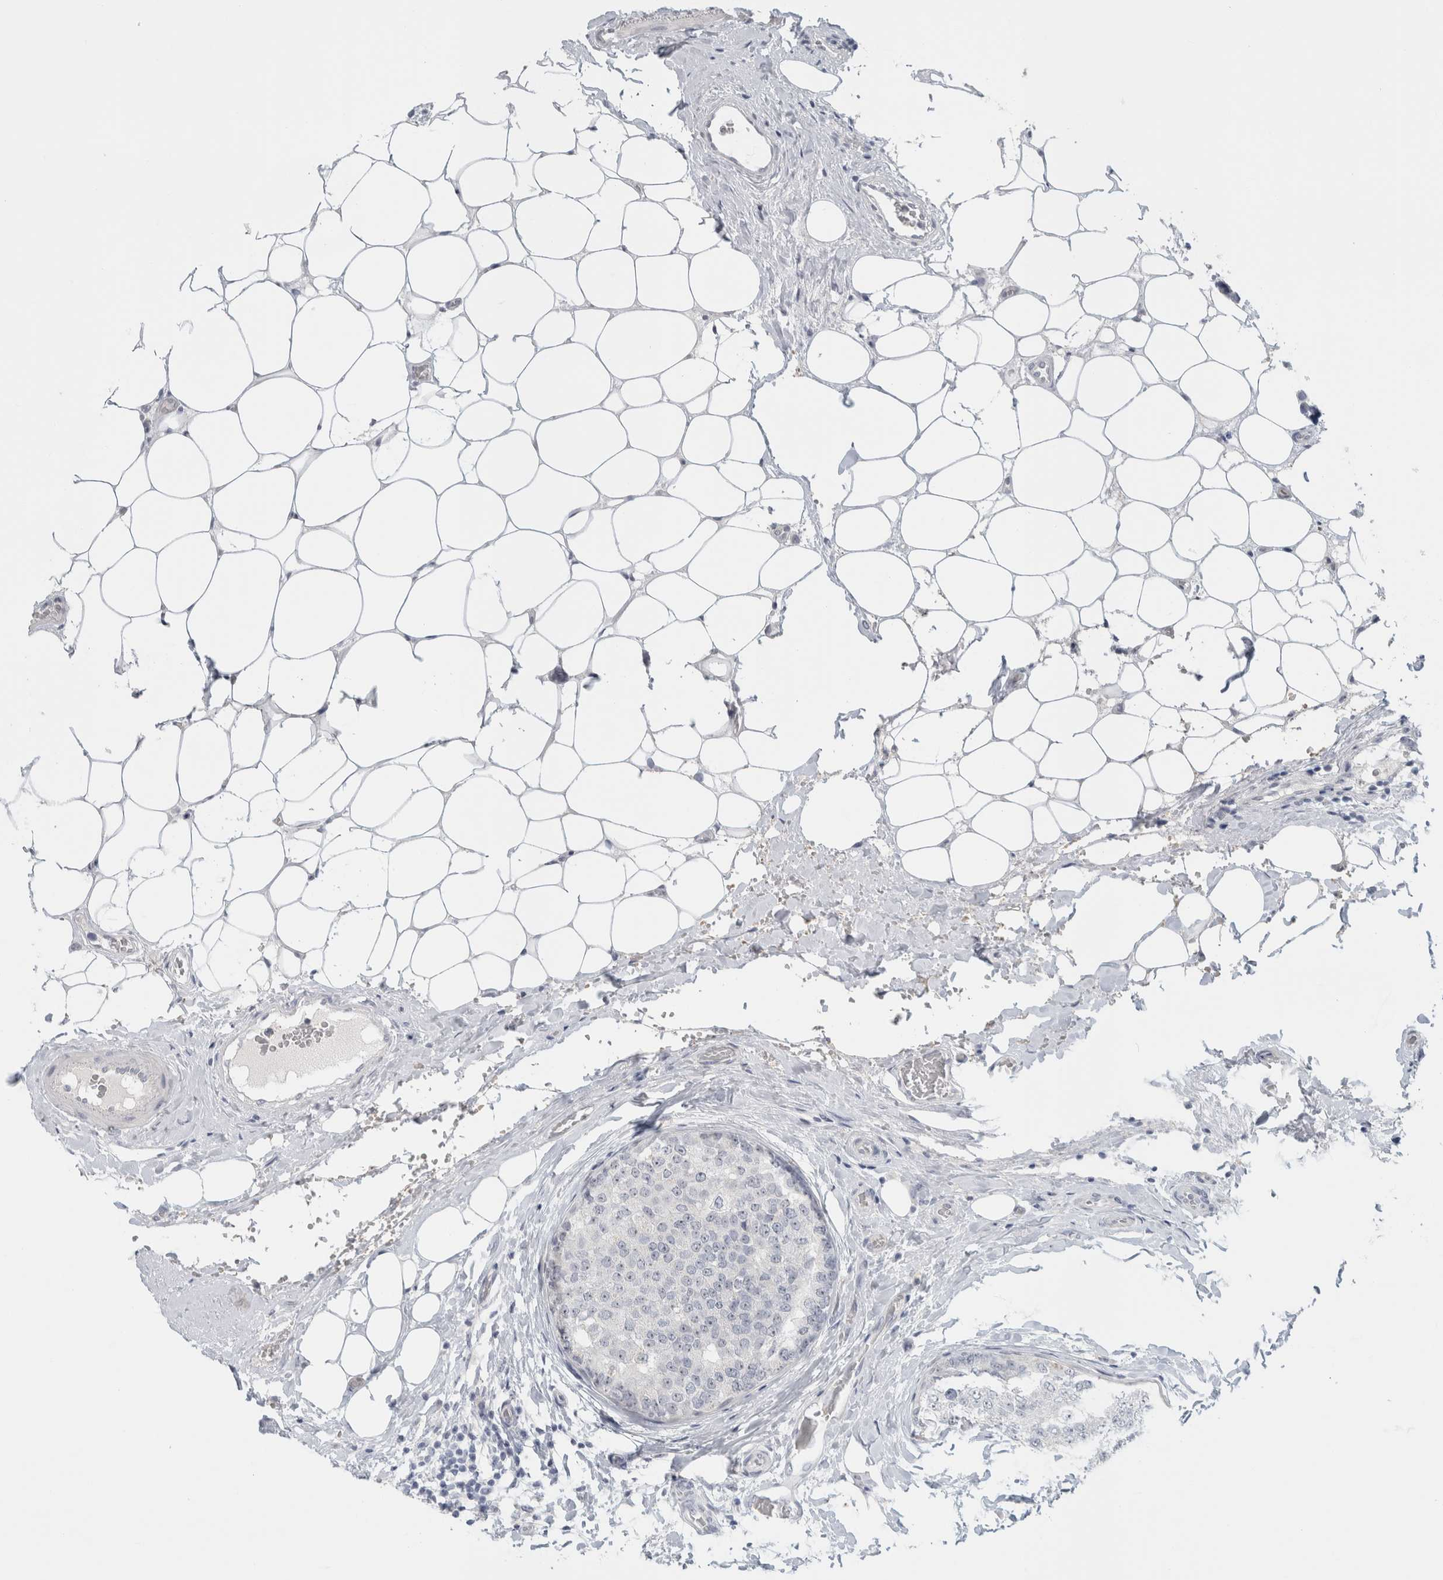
{"staining": {"intensity": "negative", "quantity": "none", "location": "none"}, "tissue": "breast cancer", "cell_type": "Tumor cells", "image_type": "cancer", "snomed": [{"axis": "morphology", "description": "Normal tissue, NOS"}, {"axis": "morphology", "description": "Duct carcinoma"}, {"axis": "topography", "description": "Breast"}], "caption": "Tumor cells show no significant positivity in breast infiltrating ductal carcinoma.", "gene": "FMR1NB", "patient": {"sex": "female", "age": 43}}